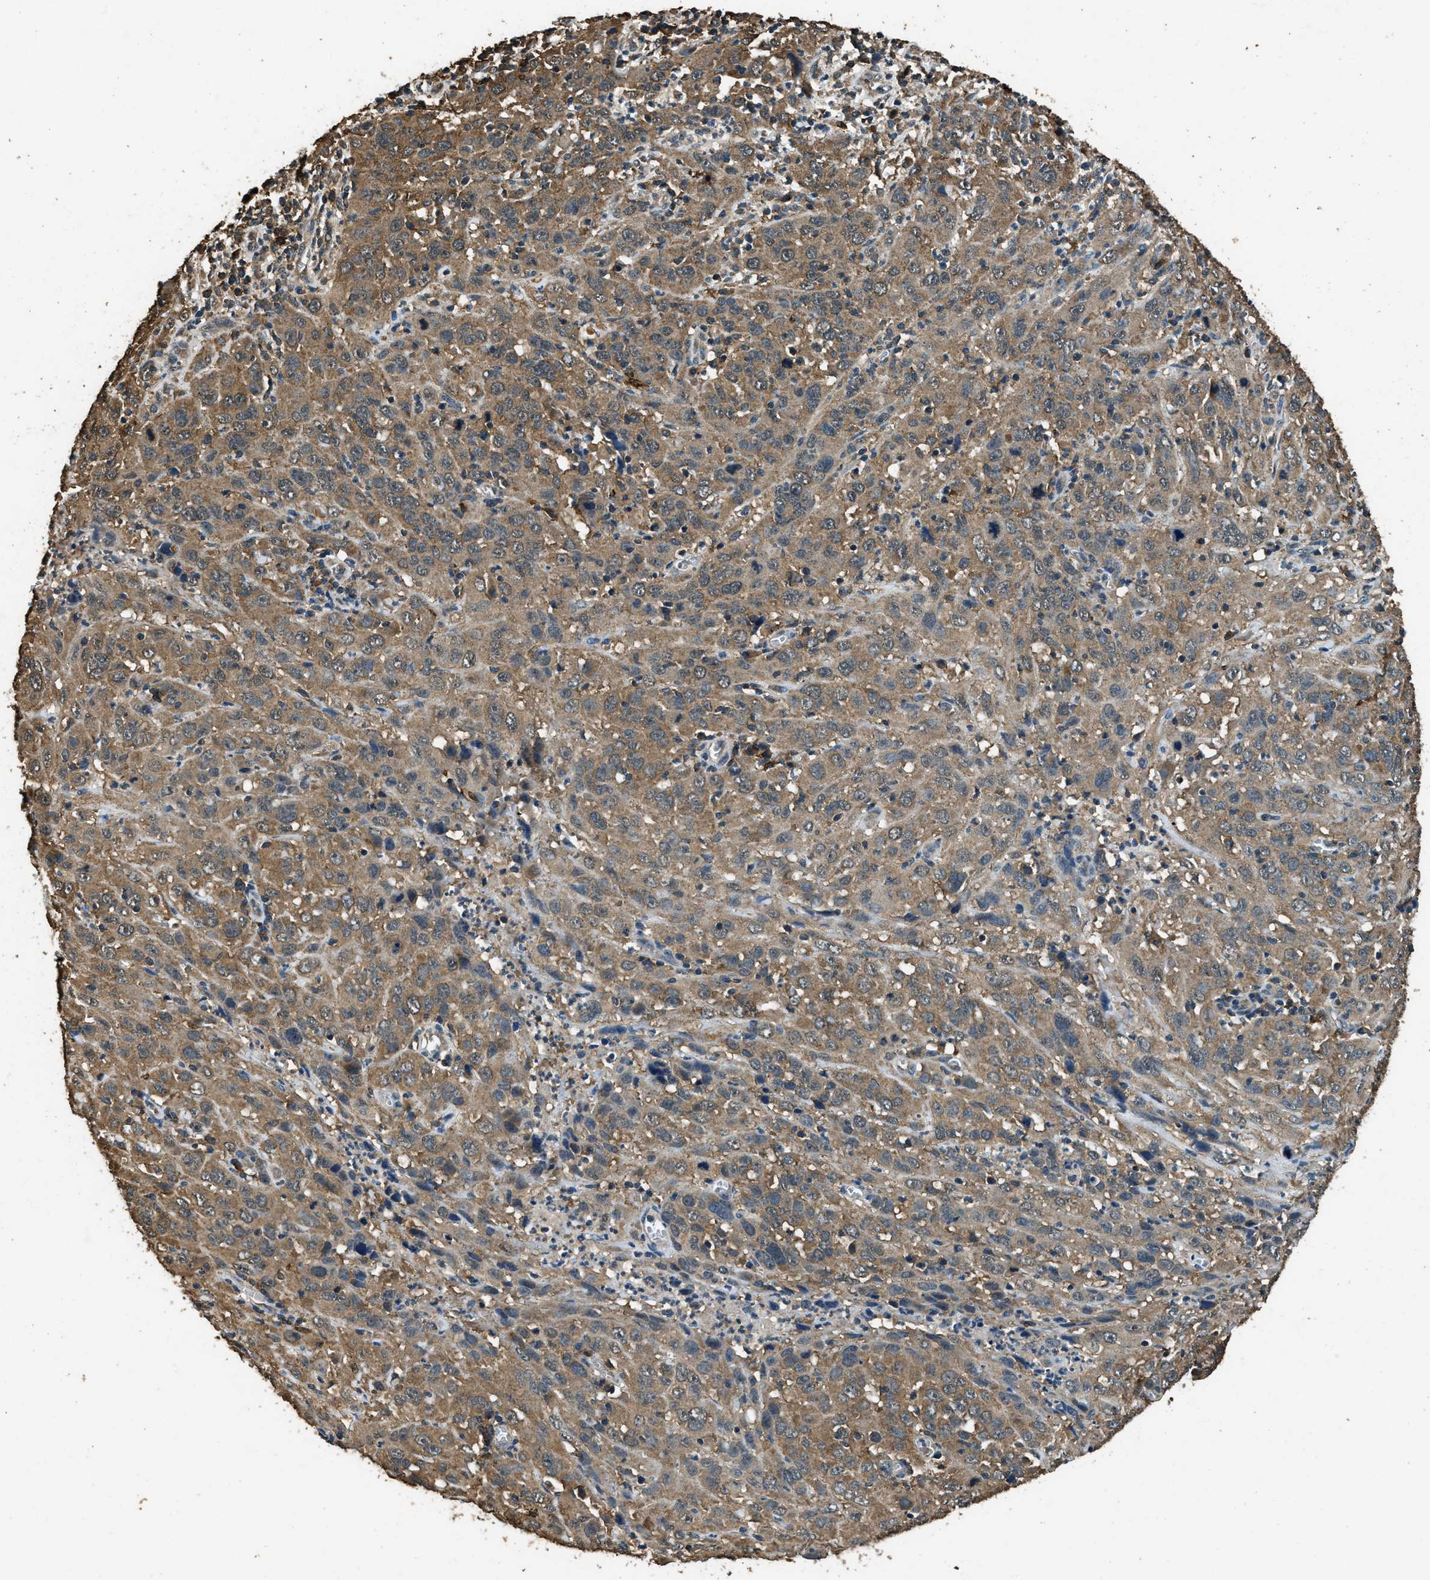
{"staining": {"intensity": "moderate", "quantity": ">75%", "location": "cytoplasmic/membranous"}, "tissue": "cervical cancer", "cell_type": "Tumor cells", "image_type": "cancer", "snomed": [{"axis": "morphology", "description": "Squamous cell carcinoma, NOS"}, {"axis": "topography", "description": "Cervix"}], "caption": "Protein expression analysis of human cervical cancer reveals moderate cytoplasmic/membranous expression in about >75% of tumor cells.", "gene": "SALL3", "patient": {"sex": "female", "age": 32}}